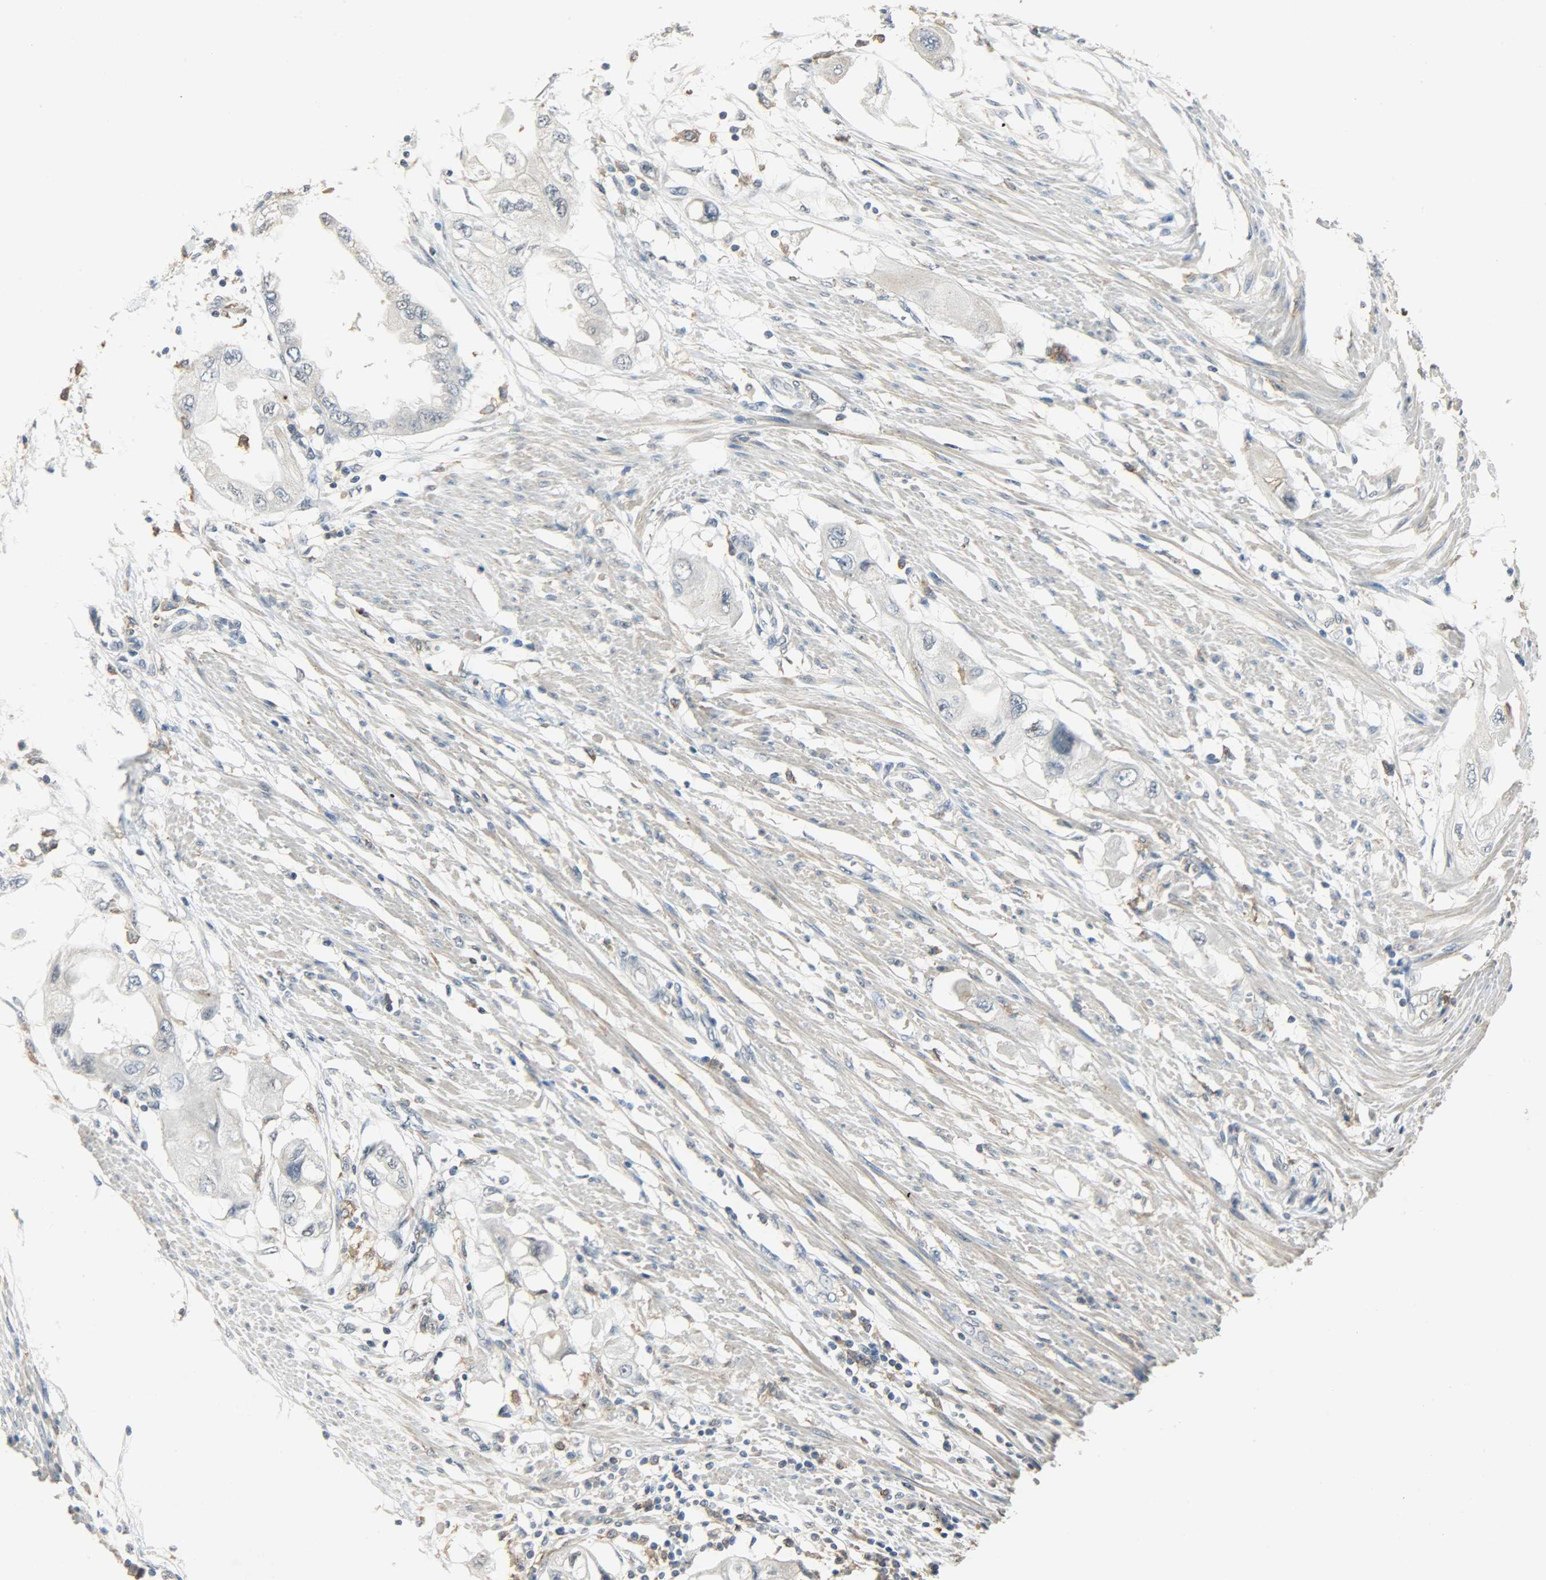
{"staining": {"intensity": "negative", "quantity": "none", "location": "none"}, "tissue": "endometrial cancer", "cell_type": "Tumor cells", "image_type": "cancer", "snomed": [{"axis": "morphology", "description": "Adenocarcinoma, NOS"}, {"axis": "topography", "description": "Endometrium"}], "caption": "Human adenocarcinoma (endometrial) stained for a protein using immunohistochemistry (IHC) reveals no positivity in tumor cells.", "gene": "SKAP2", "patient": {"sex": "female", "age": 67}}